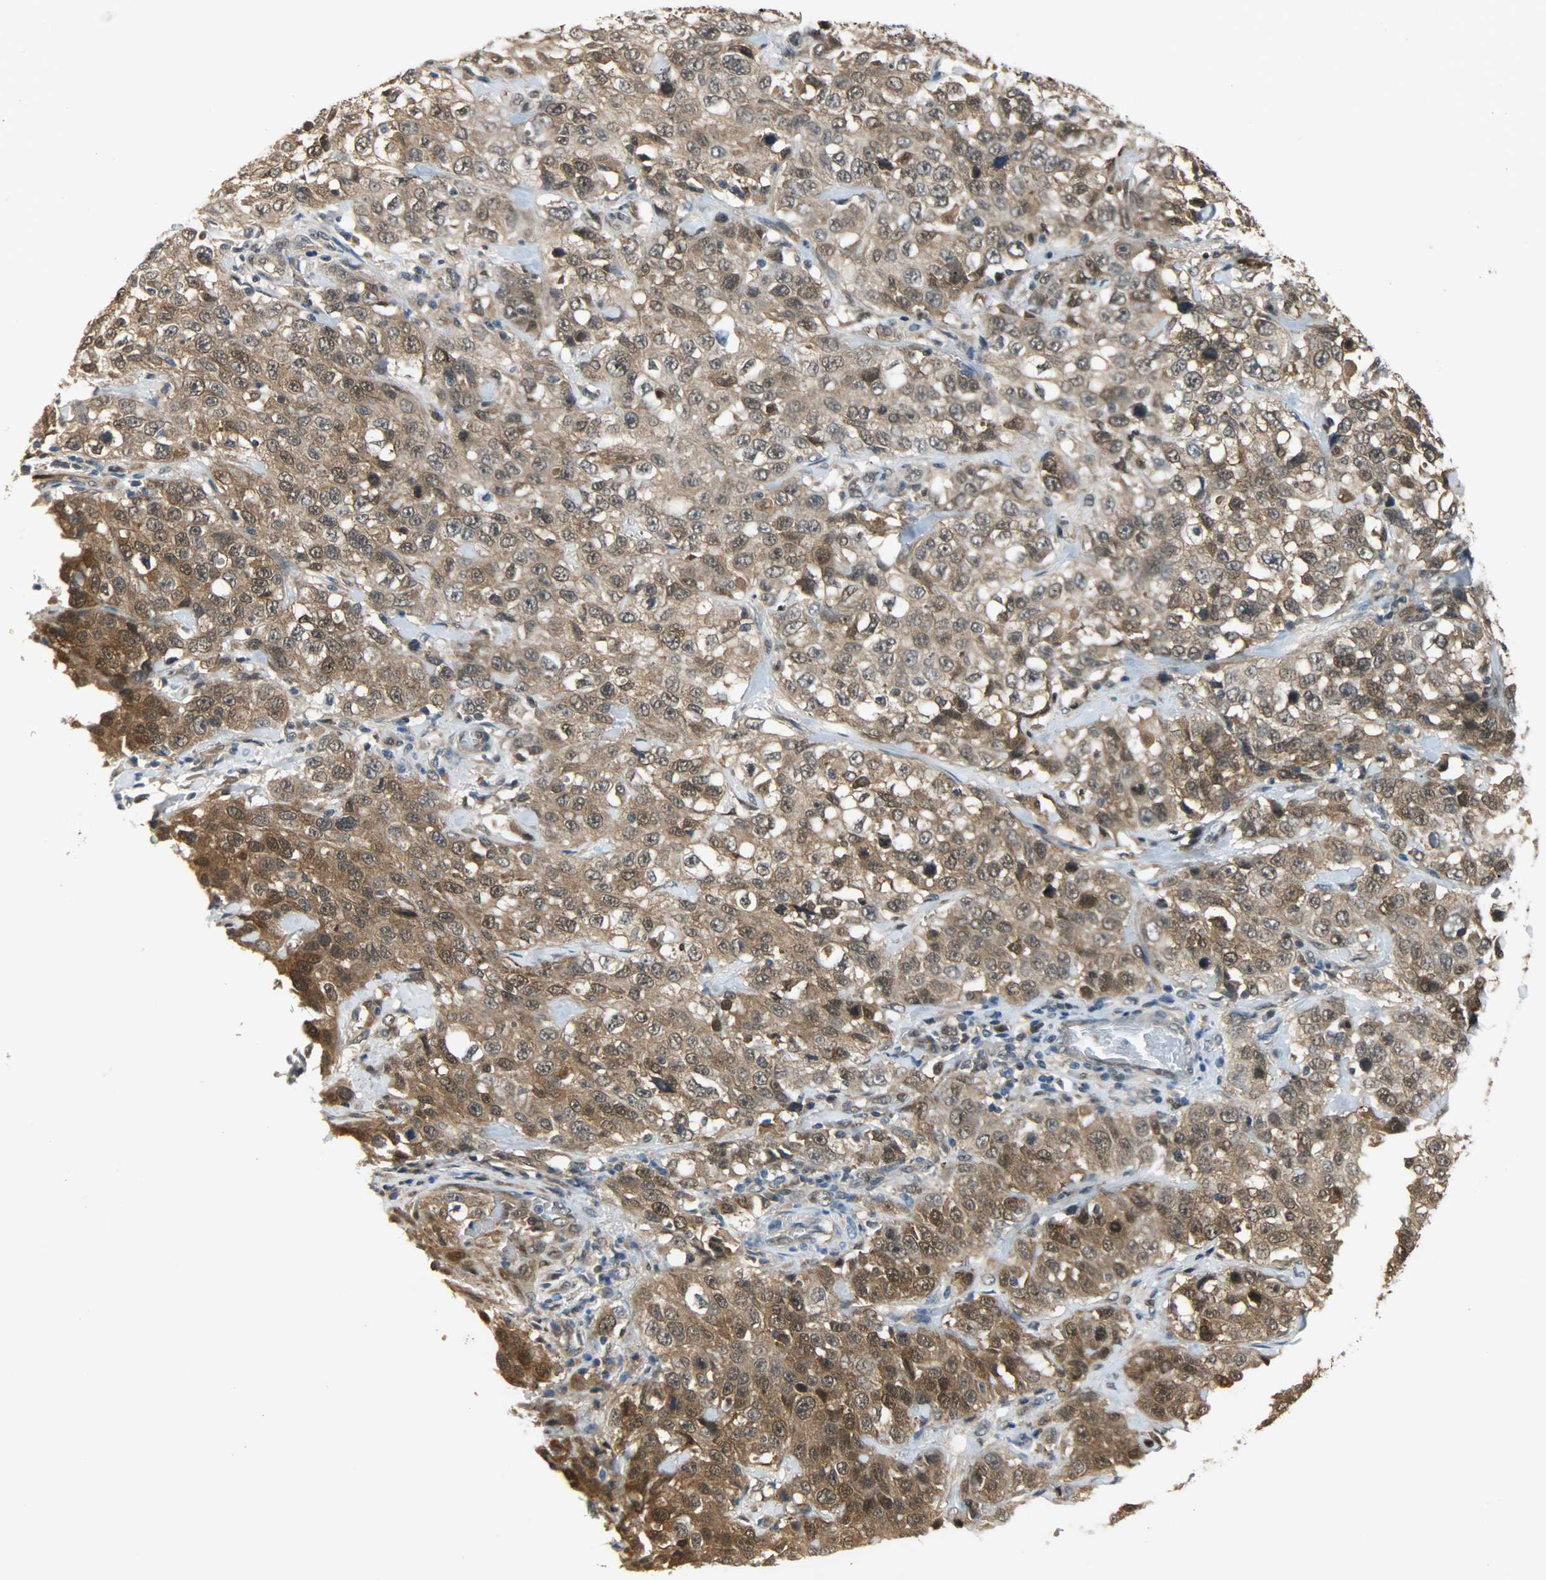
{"staining": {"intensity": "strong", "quantity": ">75%", "location": "cytoplasmic/membranous,nuclear"}, "tissue": "stomach cancer", "cell_type": "Tumor cells", "image_type": "cancer", "snomed": [{"axis": "morphology", "description": "Normal tissue, NOS"}, {"axis": "morphology", "description": "Adenocarcinoma, NOS"}, {"axis": "topography", "description": "Stomach"}], "caption": "This micrograph reveals stomach cancer (adenocarcinoma) stained with immunohistochemistry to label a protein in brown. The cytoplasmic/membranous and nuclear of tumor cells show strong positivity for the protein. Nuclei are counter-stained blue.", "gene": "EIF4EBP1", "patient": {"sex": "male", "age": 48}}